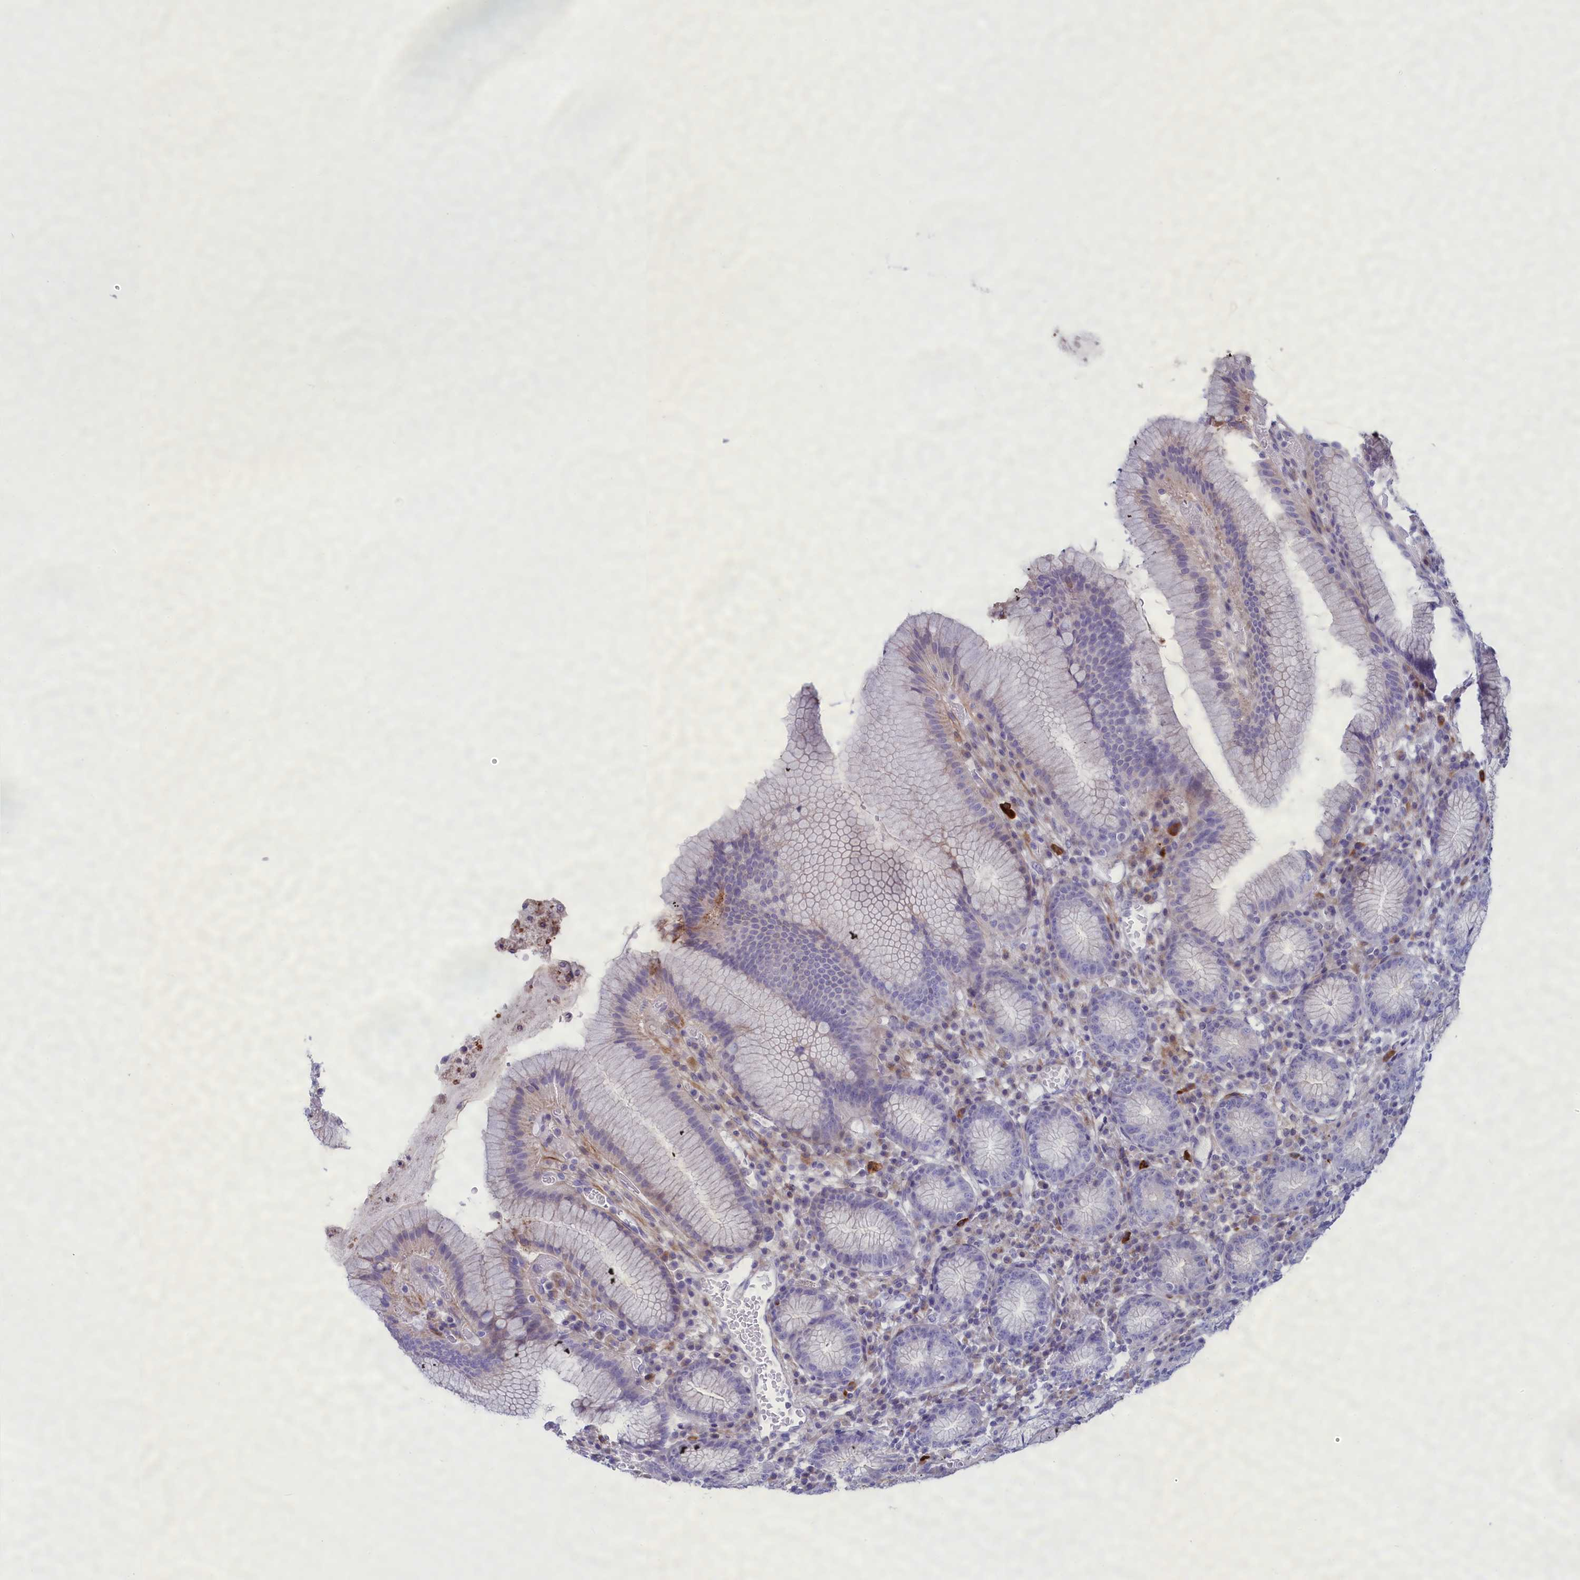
{"staining": {"intensity": "negative", "quantity": "none", "location": "none"}, "tissue": "stomach", "cell_type": "Glandular cells", "image_type": "normal", "snomed": [{"axis": "morphology", "description": "Normal tissue, NOS"}, {"axis": "topography", "description": "Stomach"}], "caption": "This is an IHC micrograph of benign human stomach. There is no expression in glandular cells.", "gene": "MPV17L2", "patient": {"sex": "male", "age": 55}}